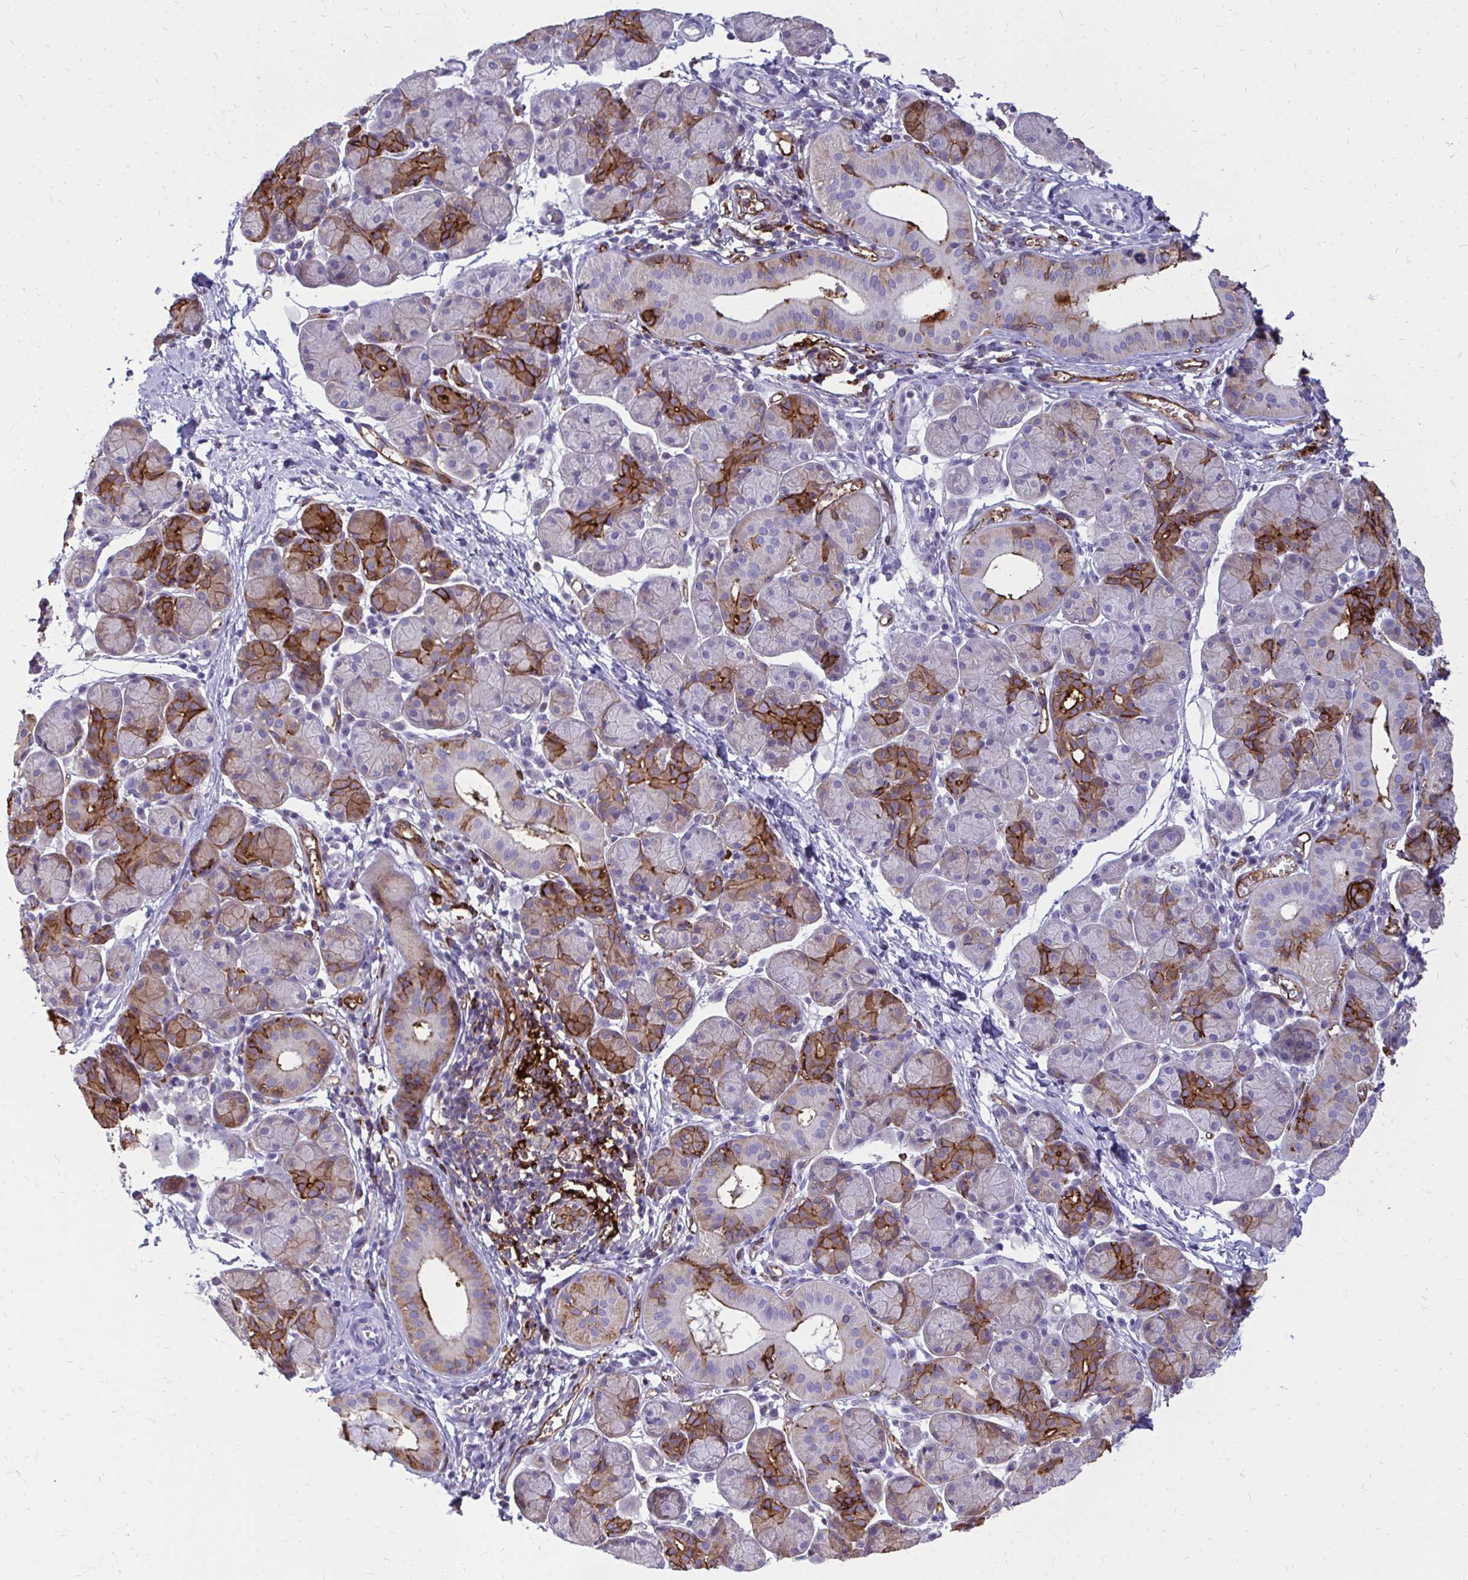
{"staining": {"intensity": "moderate", "quantity": "25%-75%", "location": "cytoplasmic/membranous"}, "tissue": "salivary gland", "cell_type": "Glandular cells", "image_type": "normal", "snomed": [{"axis": "morphology", "description": "Normal tissue, NOS"}, {"axis": "morphology", "description": "Inflammation, NOS"}, {"axis": "topography", "description": "Lymph node"}, {"axis": "topography", "description": "Salivary gland"}], "caption": "Immunohistochemical staining of benign salivary gland shows medium levels of moderate cytoplasmic/membranous staining in approximately 25%-75% of glandular cells.", "gene": "MARCKSL1", "patient": {"sex": "male", "age": 3}}